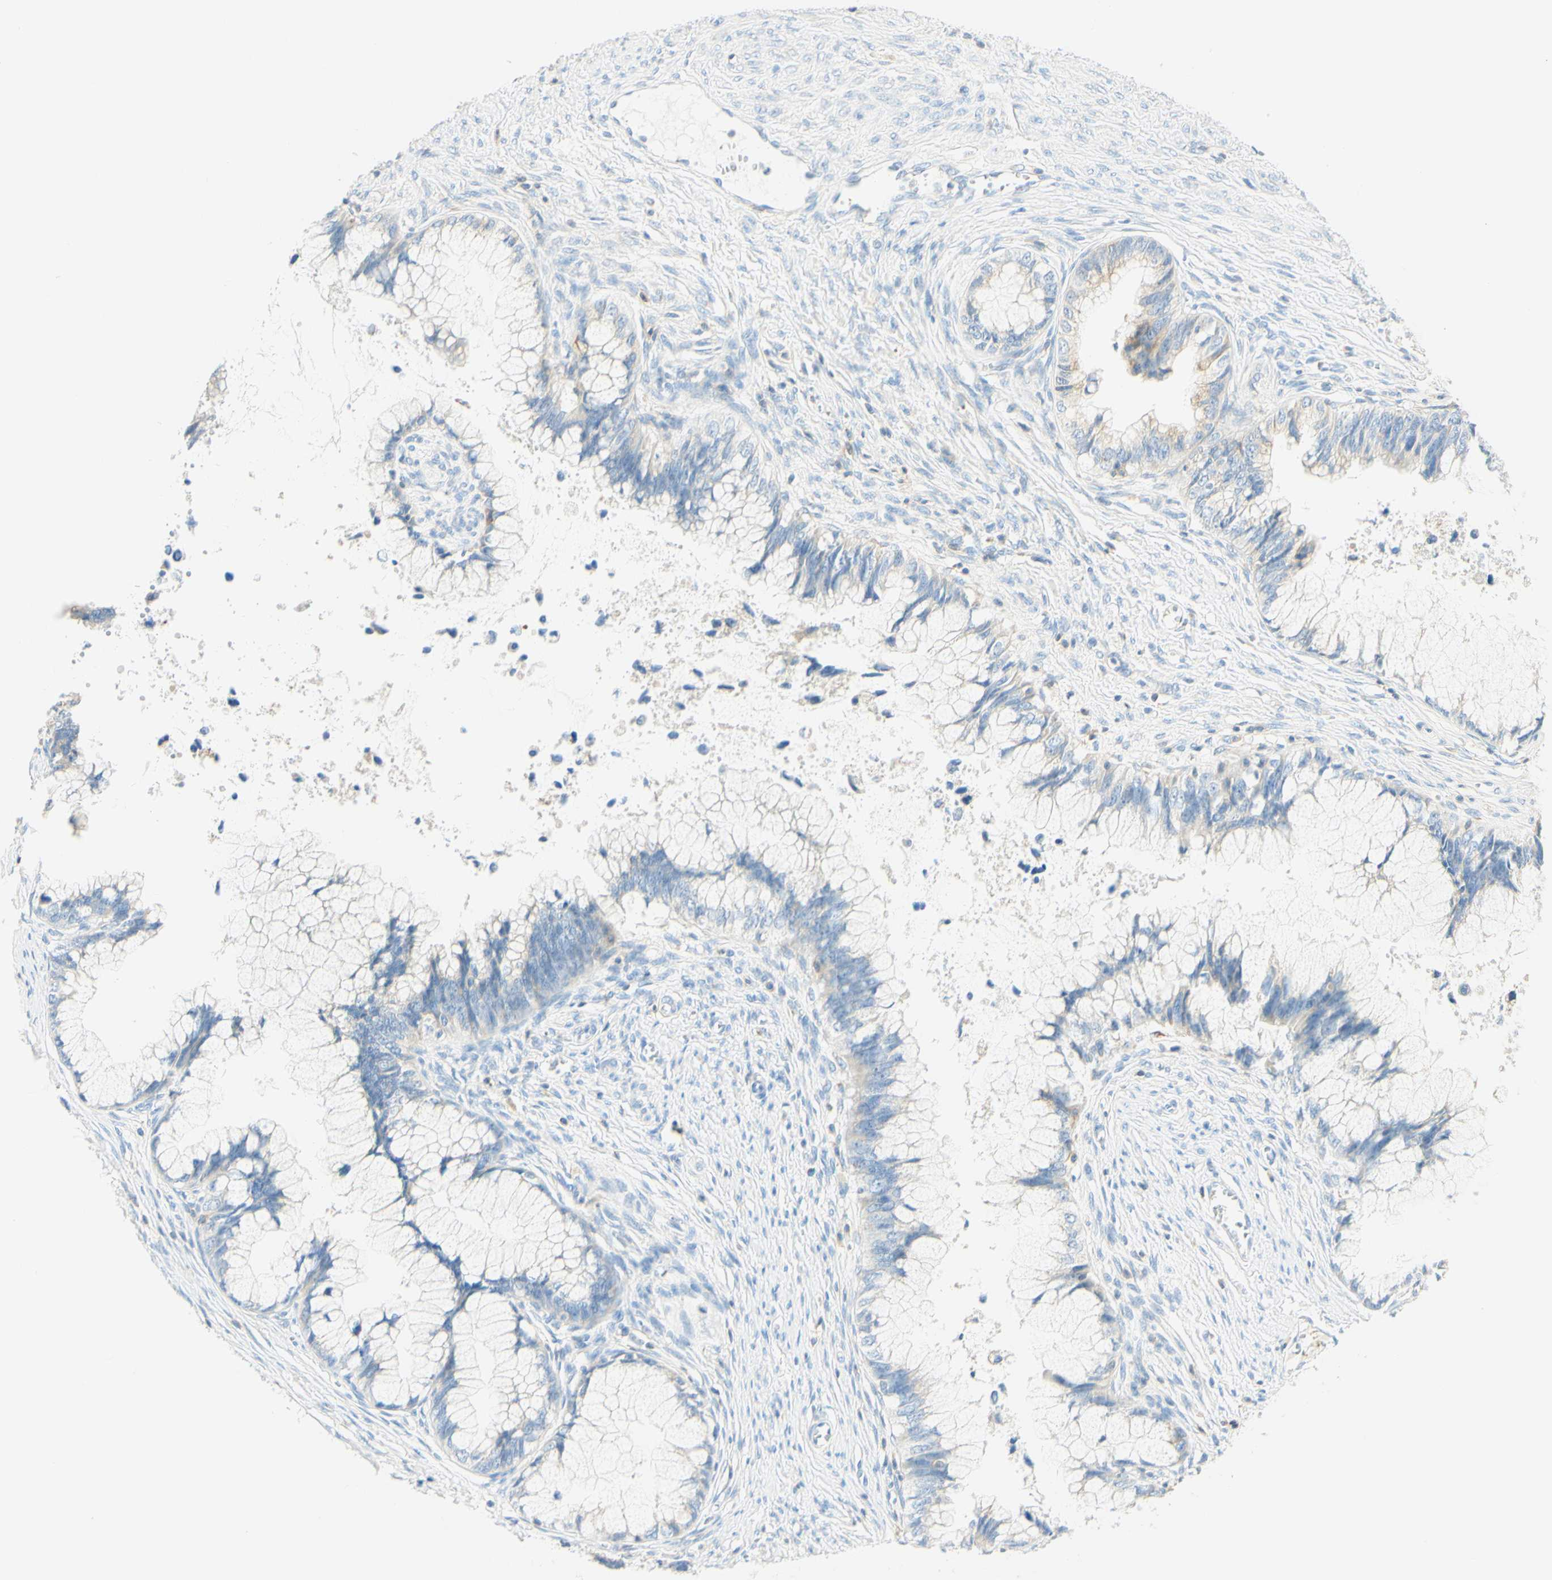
{"staining": {"intensity": "weak", "quantity": "<25%", "location": "cytoplasmic/membranous"}, "tissue": "cervical cancer", "cell_type": "Tumor cells", "image_type": "cancer", "snomed": [{"axis": "morphology", "description": "Adenocarcinoma, NOS"}, {"axis": "topography", "description": "Cervix"}], "caption": "Human adenocarcinoma (cervical) stained for a protein using IHC displays no positivity in tumor cells.", "gene": "LAT", "patient": {"sex": "female", "age": 44}}